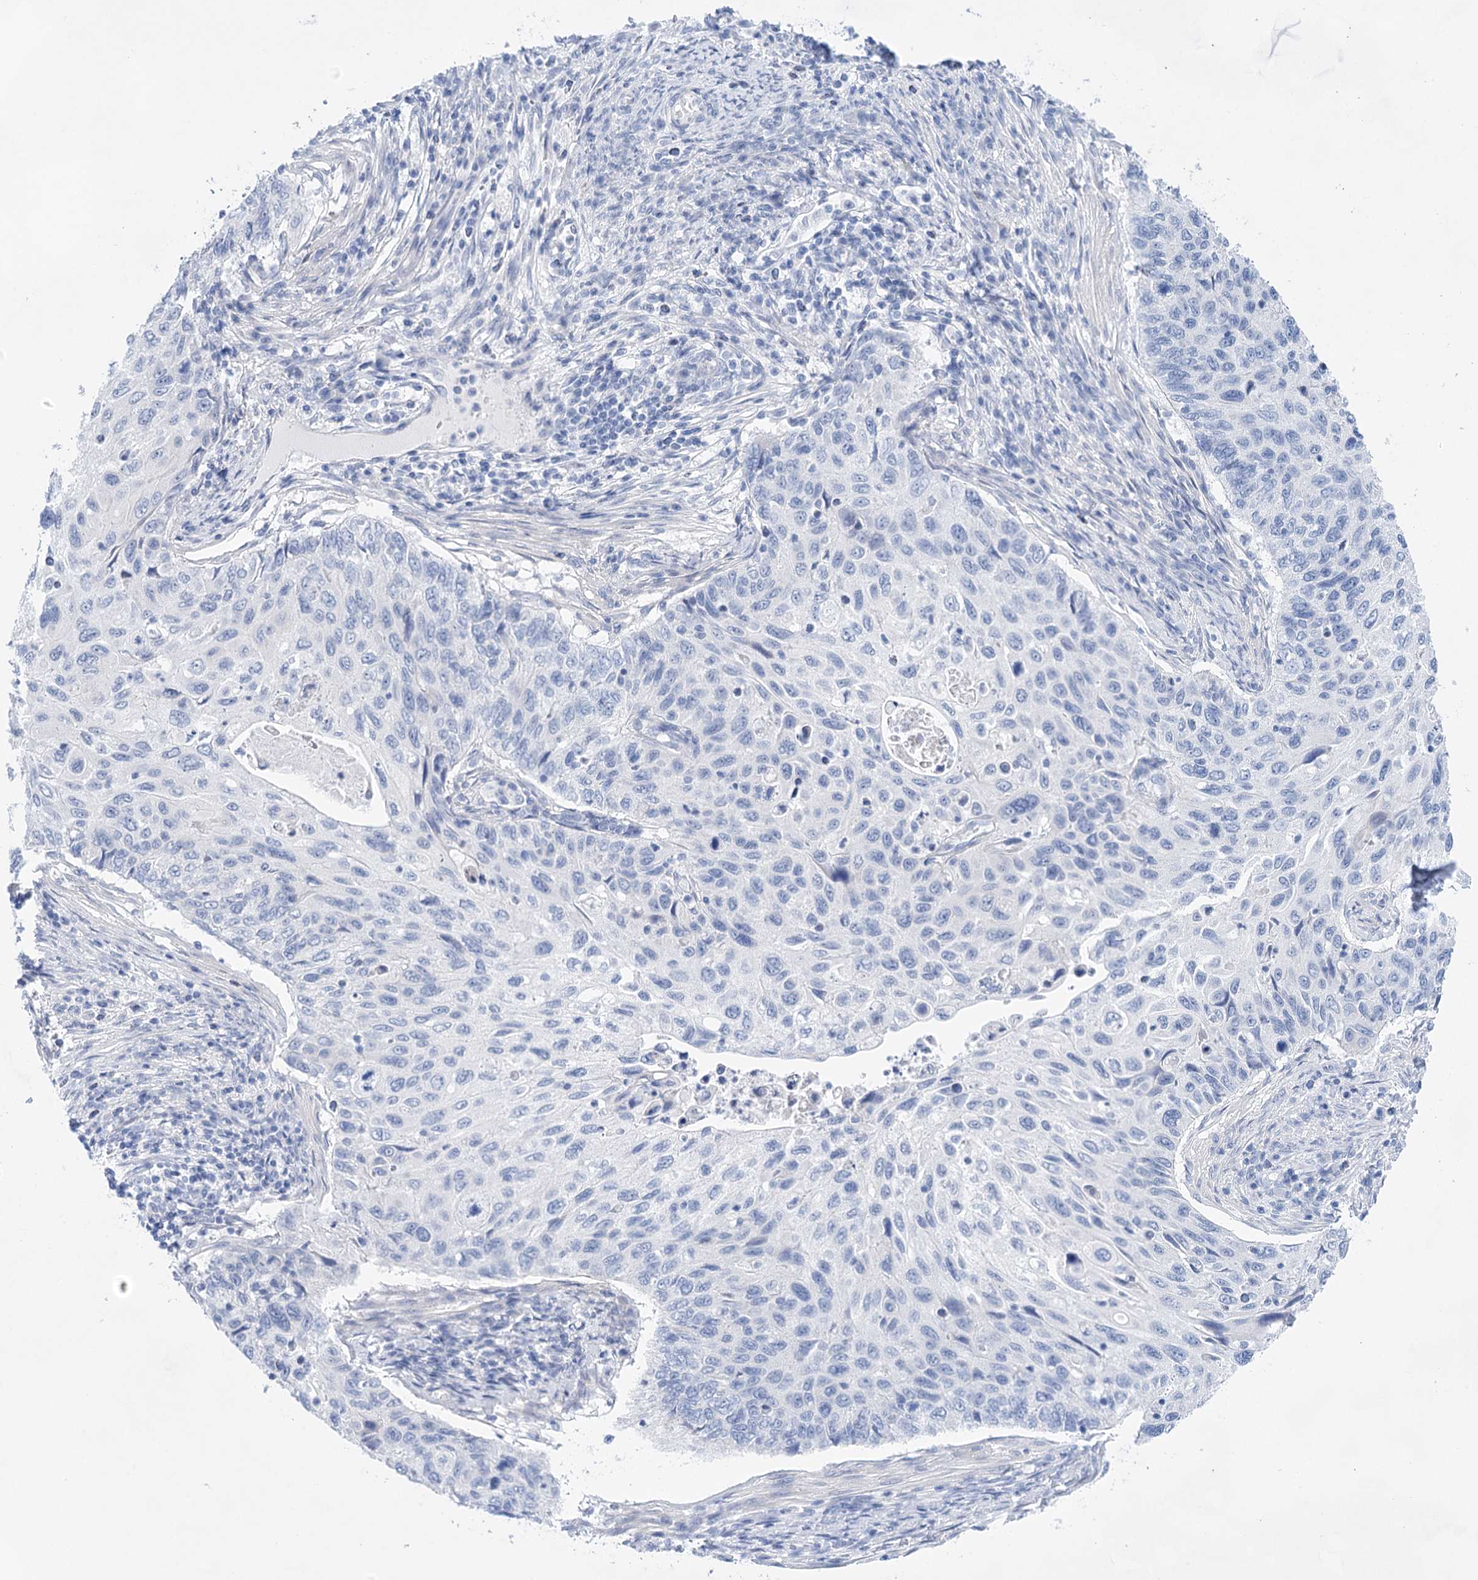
{"staining": {"intensity": "negative", "quantity": "none", "location": "none"}, "tissue": "cervical cancer", "cell_type": "Tumor cells", "image_type": "cancer", "snomed": [{"axis": "morphology", "description": "Squamous cell carcinoma, NOS"}, {"axis": "topography", "description": "Cervix"}], "caption": "An IHC micrograph of cervical cancer is shown. There is no staining in tumor cells of cervical cancer.", "gene": "LALBA", "patient": {"sex": "female", "age": 70}}